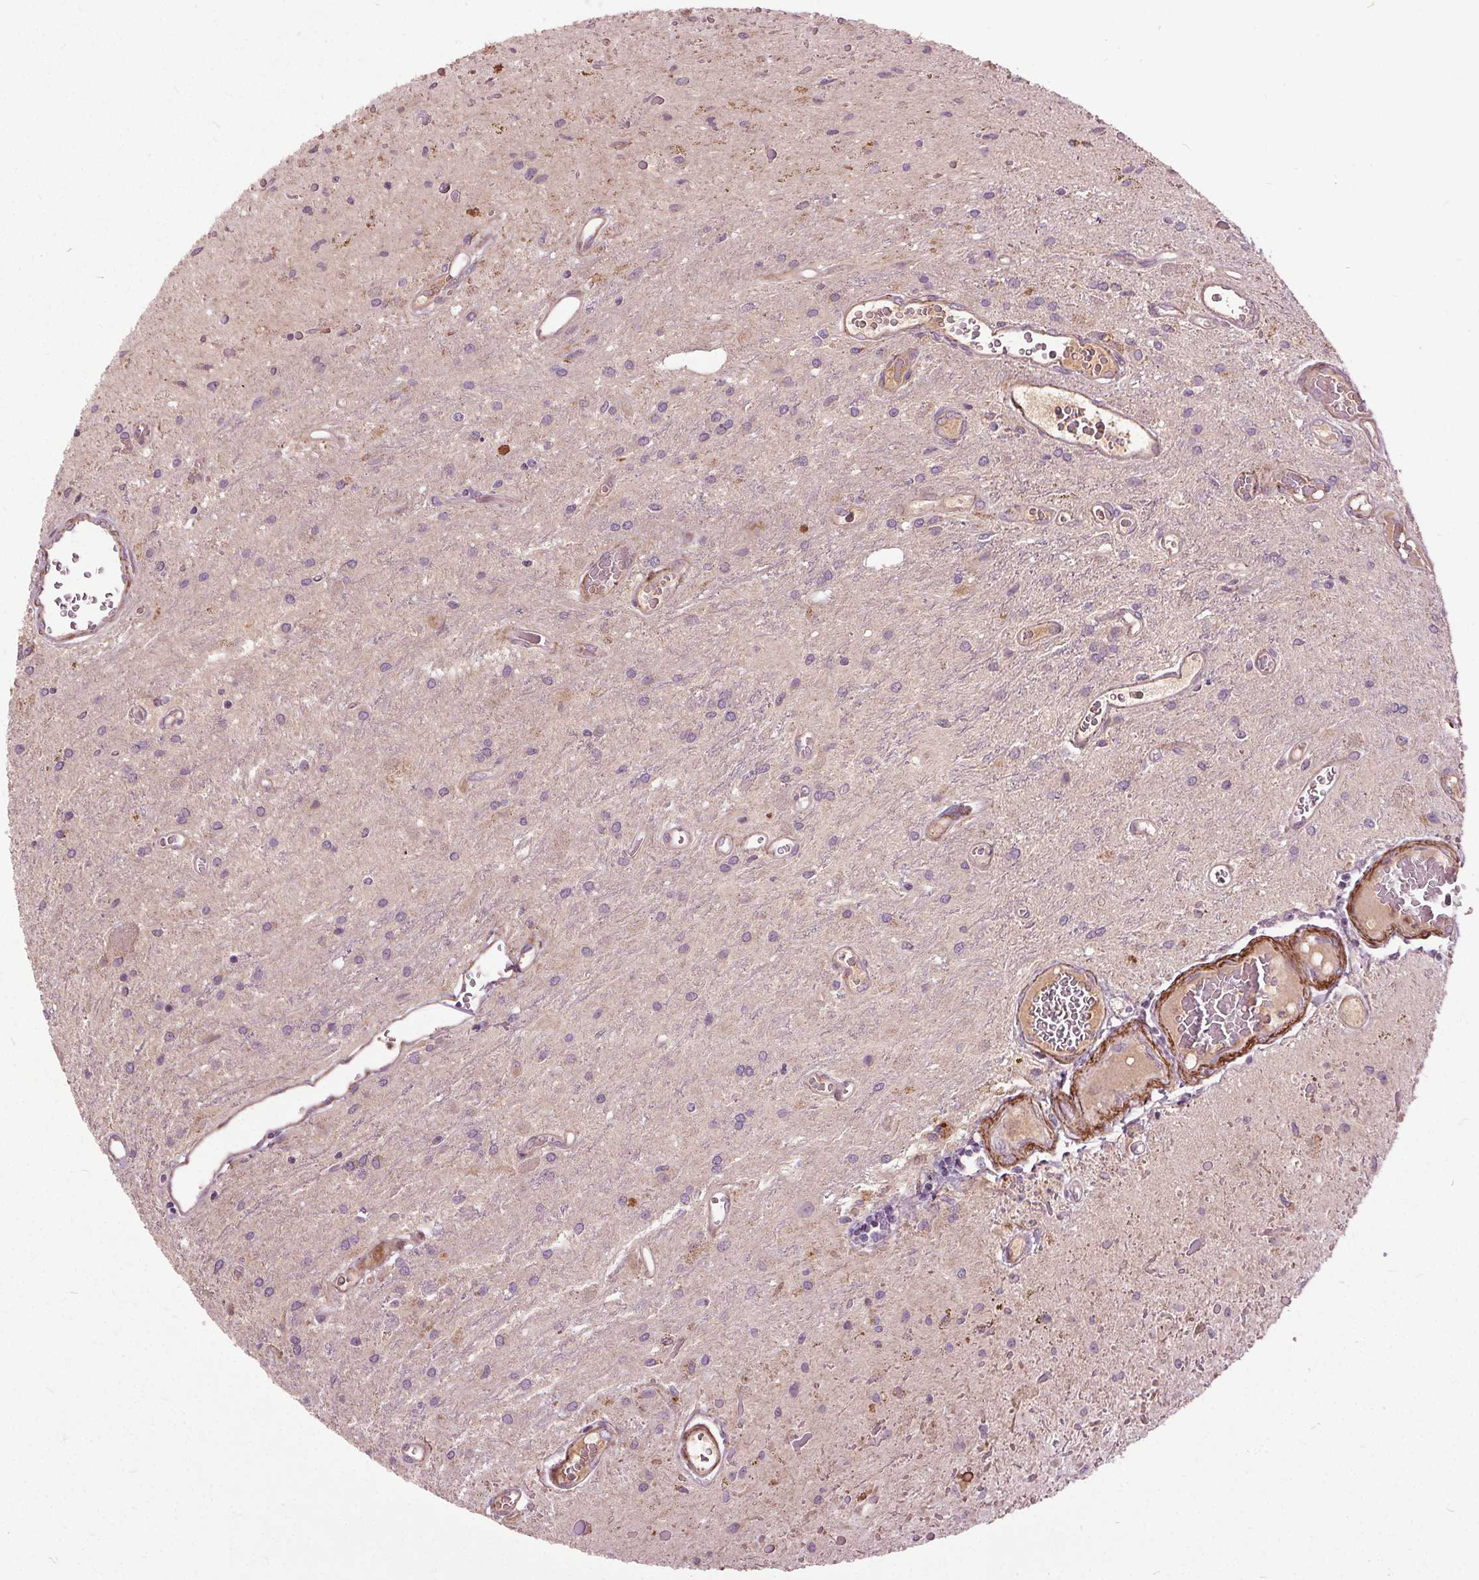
{"staining": {"intensity": "negative", "quantity": "none", "location": "none"}, "tissue": "glioma", "cell_type": "Tumor cells", "image_type": "cancer", "snomed": [{"axis": "morphology", "description": "Glioma, malignant, Low grade"}, {"axis": "topography", "description": "Cerebellum"}], "caption": "DAB immunohistochemical staining of glioma shows no significant expression in tumor cells.", "gene": "PDGFD", "patient": {"sex": "female", "age": 14}}